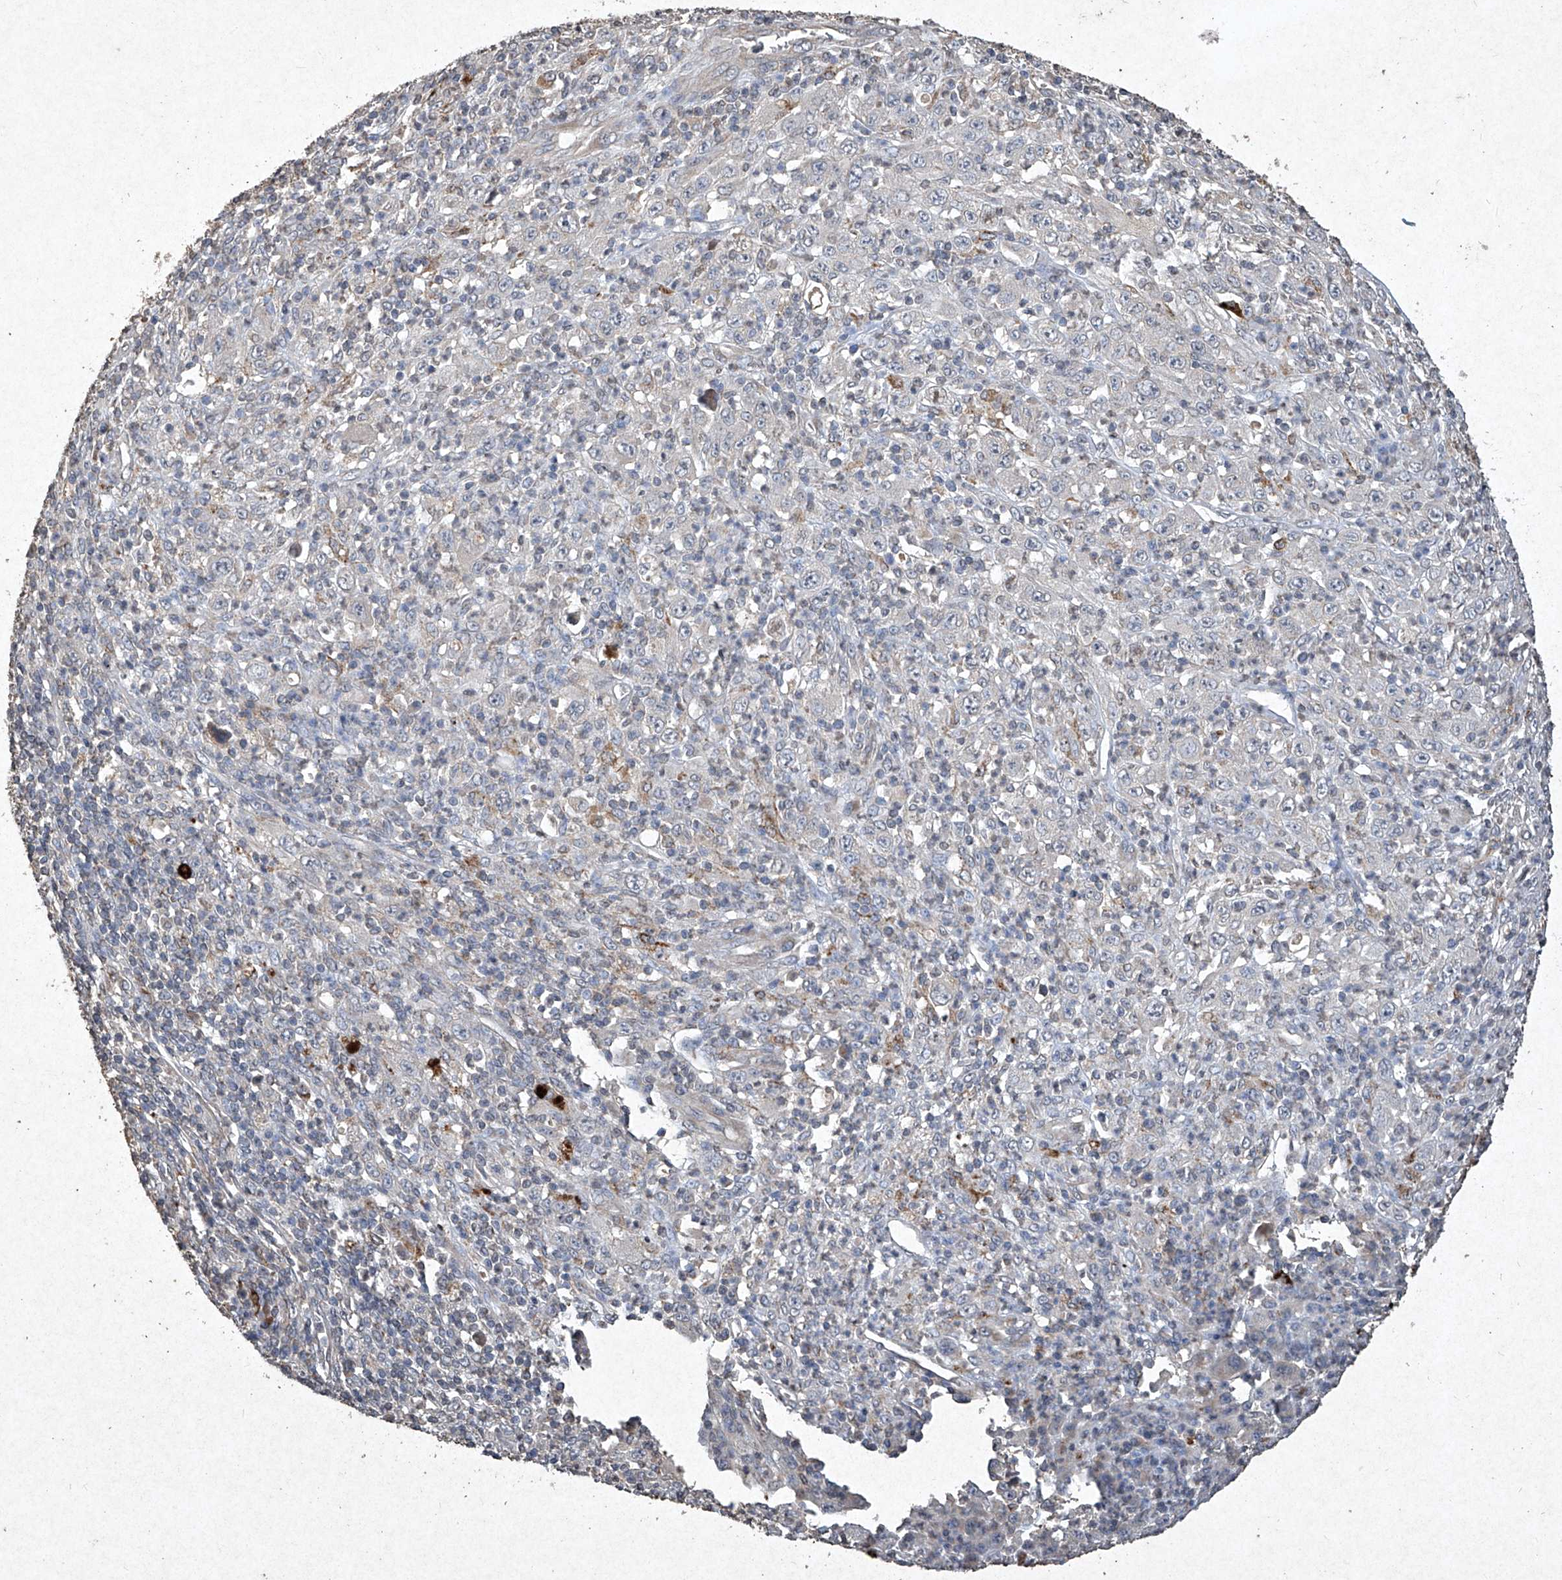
{"staining": {"intensity": "negative", "quantity": "none", "location": "none"}, "tissue": "melanoma", "cell_type": "Tumor cells", "image_type": "cancer", "snomed": [{"axis": "morphology", "description": "Malignant melanoma, Metastatic site"}, {"axis": "topography", "description": "Skin"}], "caption": "Immunohistochemistry of melanoma demonstrates no positivity in tumor cells. (DAB (3,3'-diaminobenzidine) immunohistochemistry (IHC) visualized using brightfield microscopy, high magnification).", "gene": "MED16", "patient": {"sex": "female", "age": 56}}